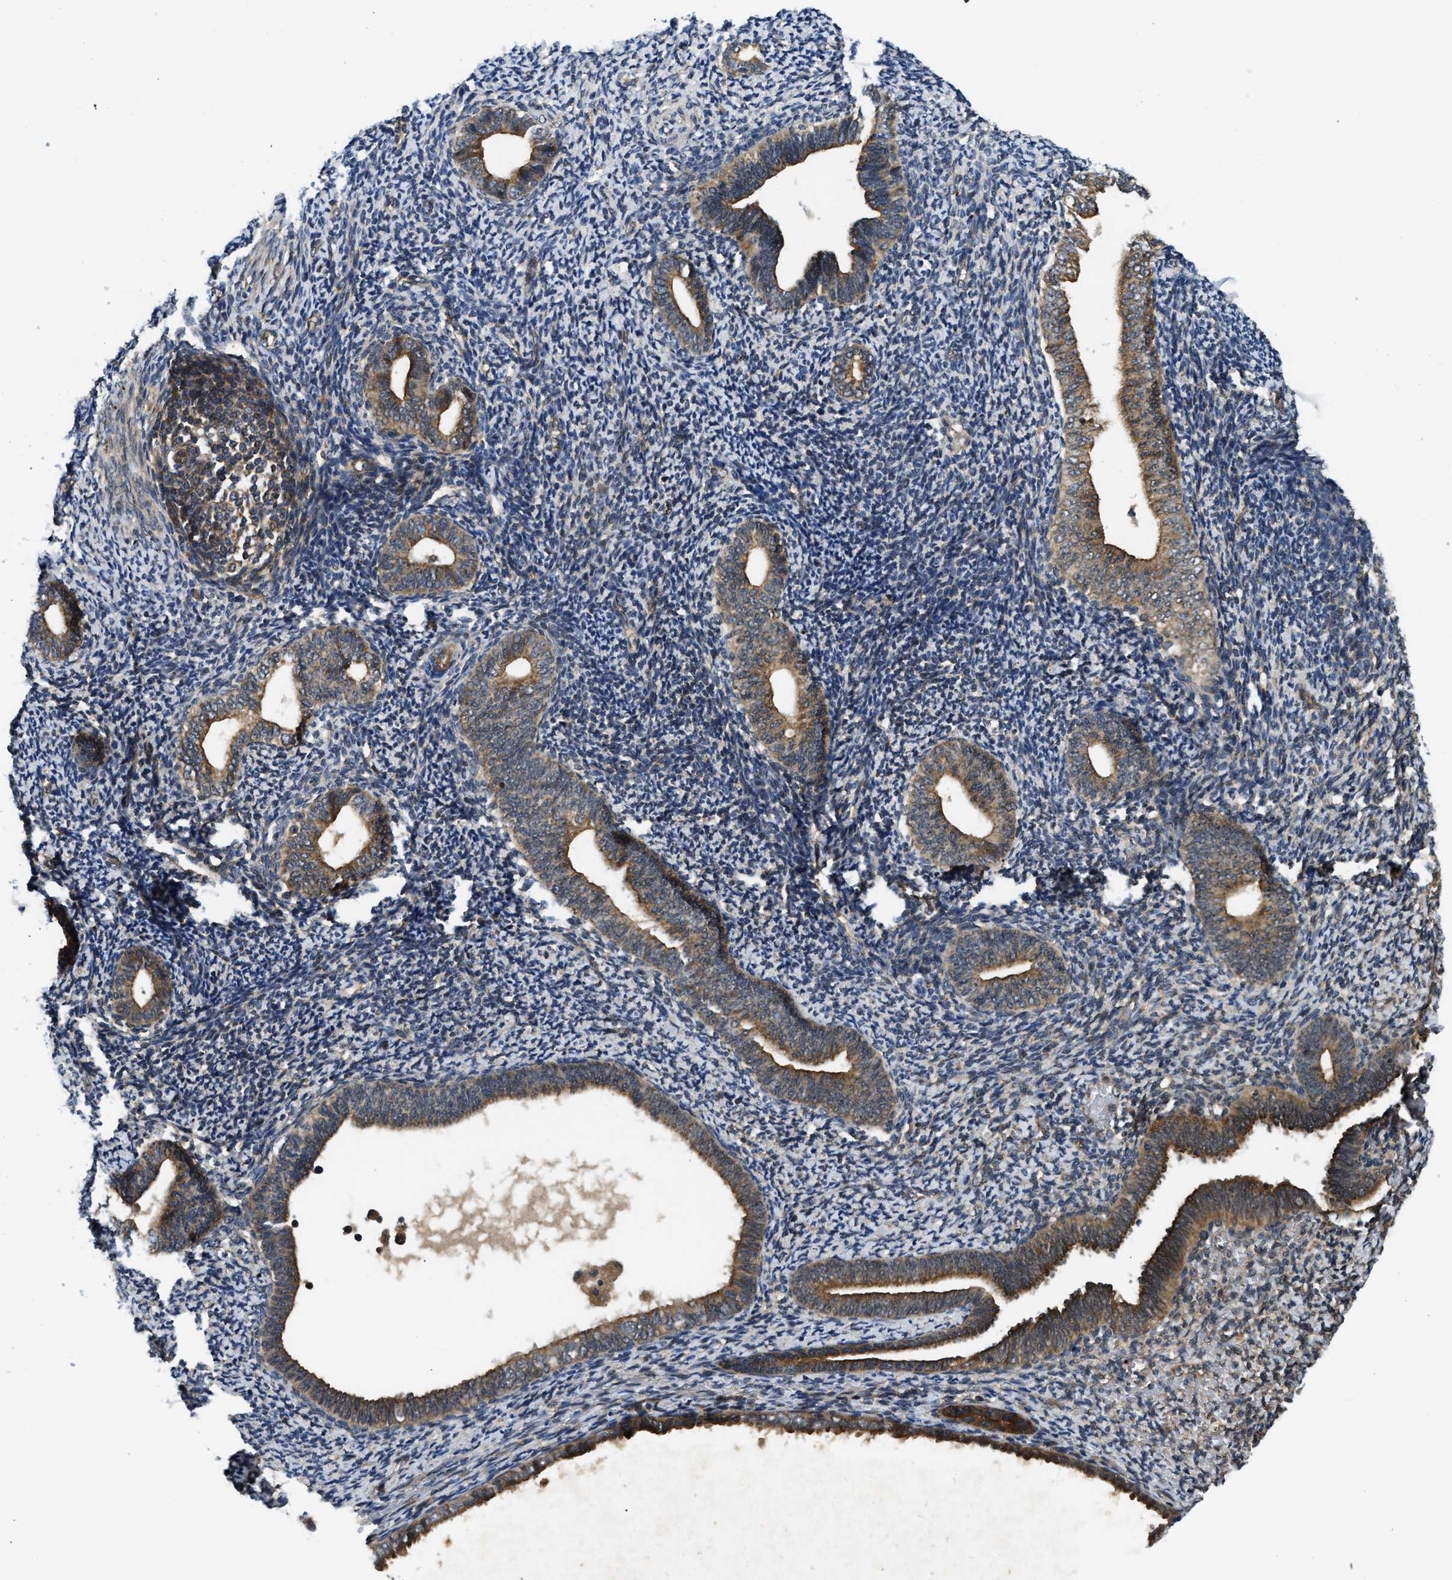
{"staining": {"intensity": "negative", "quantity": "none", "location": "none"}, "tissue": "endometrium", "cell_type": "Cells in endometrial stroma", "image_type": "normal", "snomed": [{"axis": "morphology", "description": "Normal tissue, NOS"}, {"axis": "topography", "description": "Endometrium"}], "caption": "DAB (3,3'-diaminobenzidine) immunohistochemical staining of normal endometrium displays no significant staining in cells in endometrial stroma. (DAB immunohistochemistry (IHC) visualized using brightfield microscopy, high magnification).", "gene": "PNPLA8", "patient": {"sex": "female", "age": 66}}